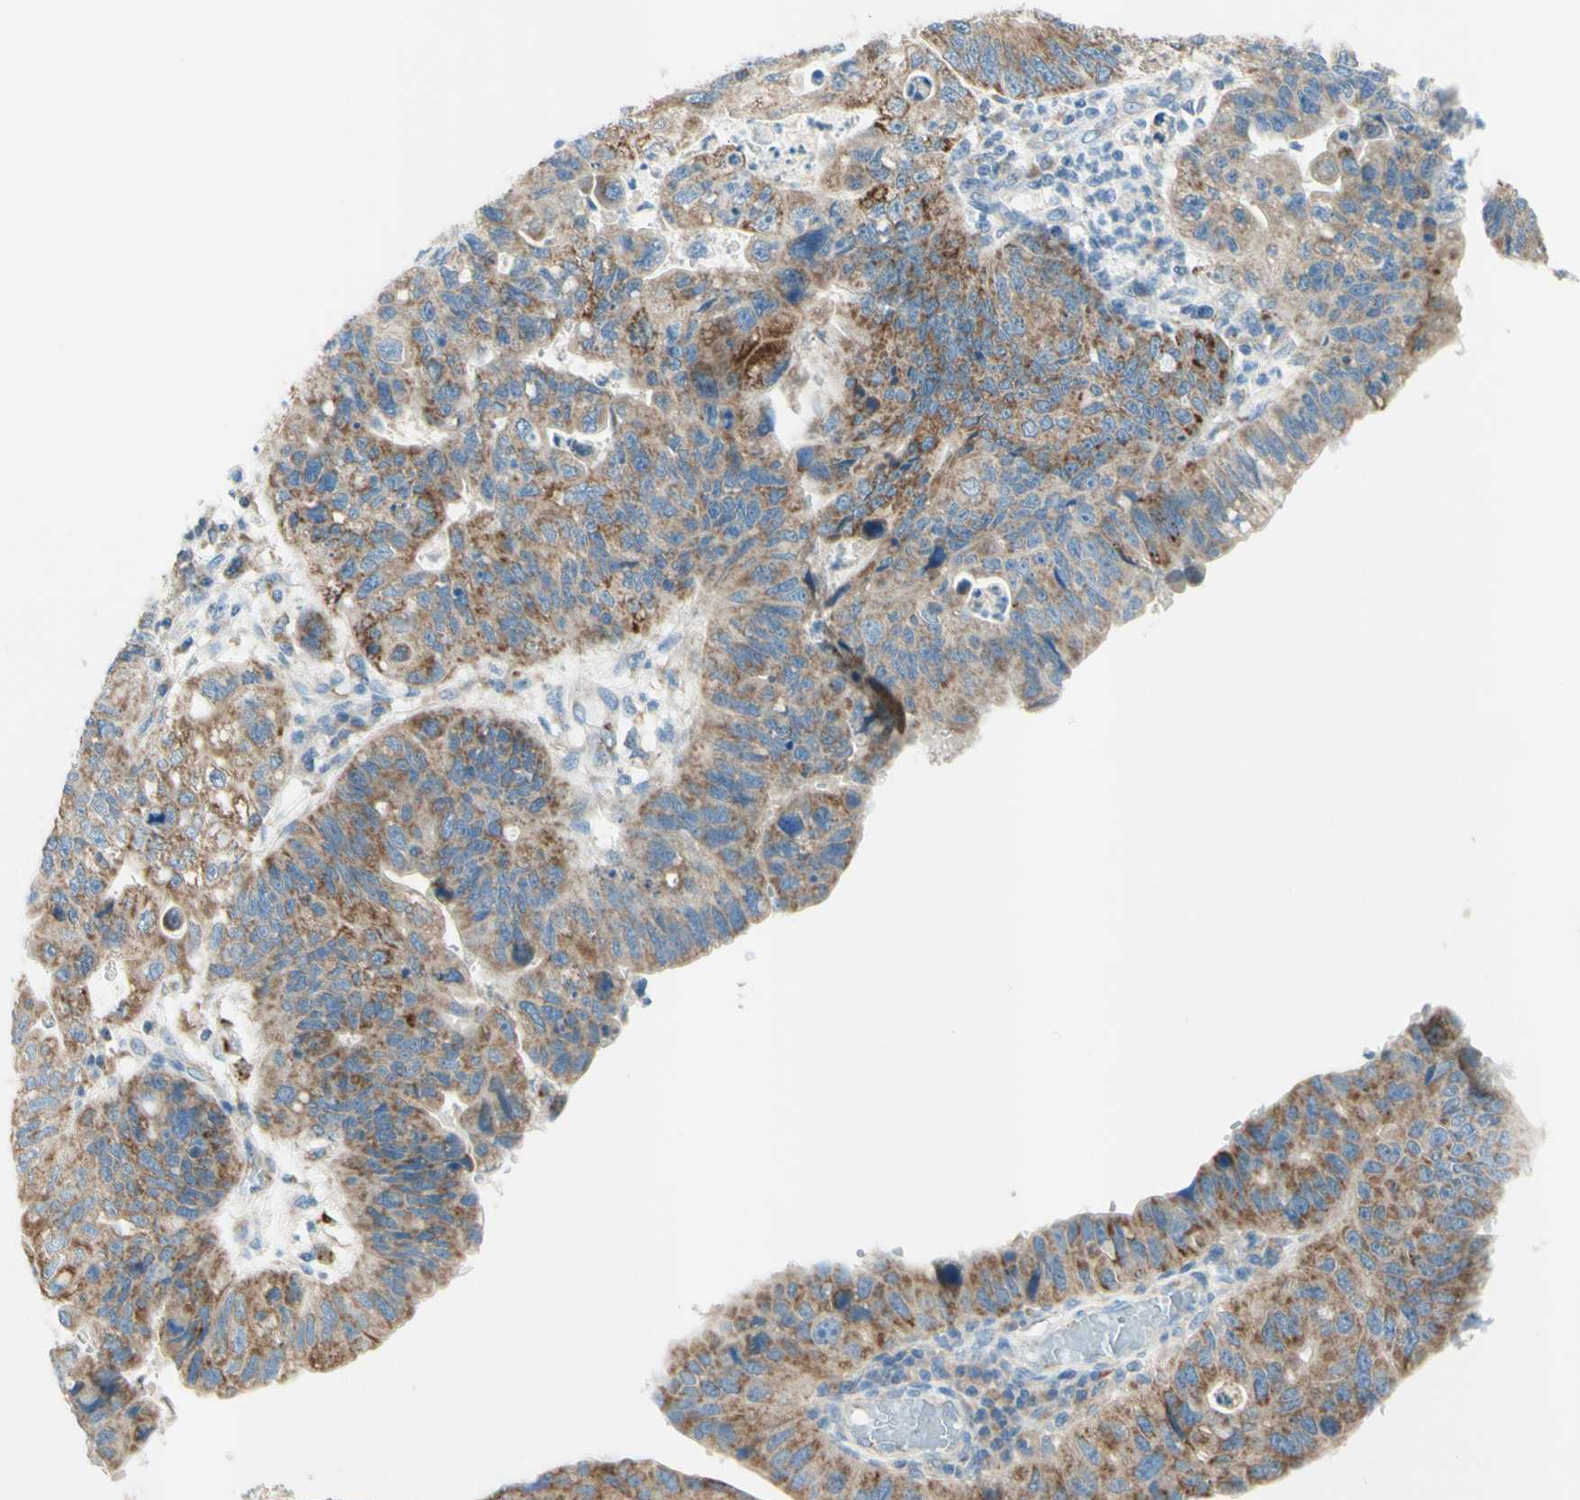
{"staining": {"intensity": "strong", "quantity": ">75%", "location": "cytoplasmic/membranous"}, "tissue": "stomach cancer", "cell_type": "Tumor cells", "image_type": "cancer", "snomed": [{"axis": "morphology", "description": "Adenocarcinoma, NOS"}, {"axis": "topography", "description": "Stomach"}], "caption": "Immunohistochemistry (IHC) of human stomach cancer displays high levels of strong cytoplasmic/membranous expression in about >75% of tumor cells. The staining was performed using DAB, with brown indicating positive protein expression. Nuclei are stained blue with hematoxylin.", "gene": "ARMC10", "patient": {"sex": "male", "age": 59}}